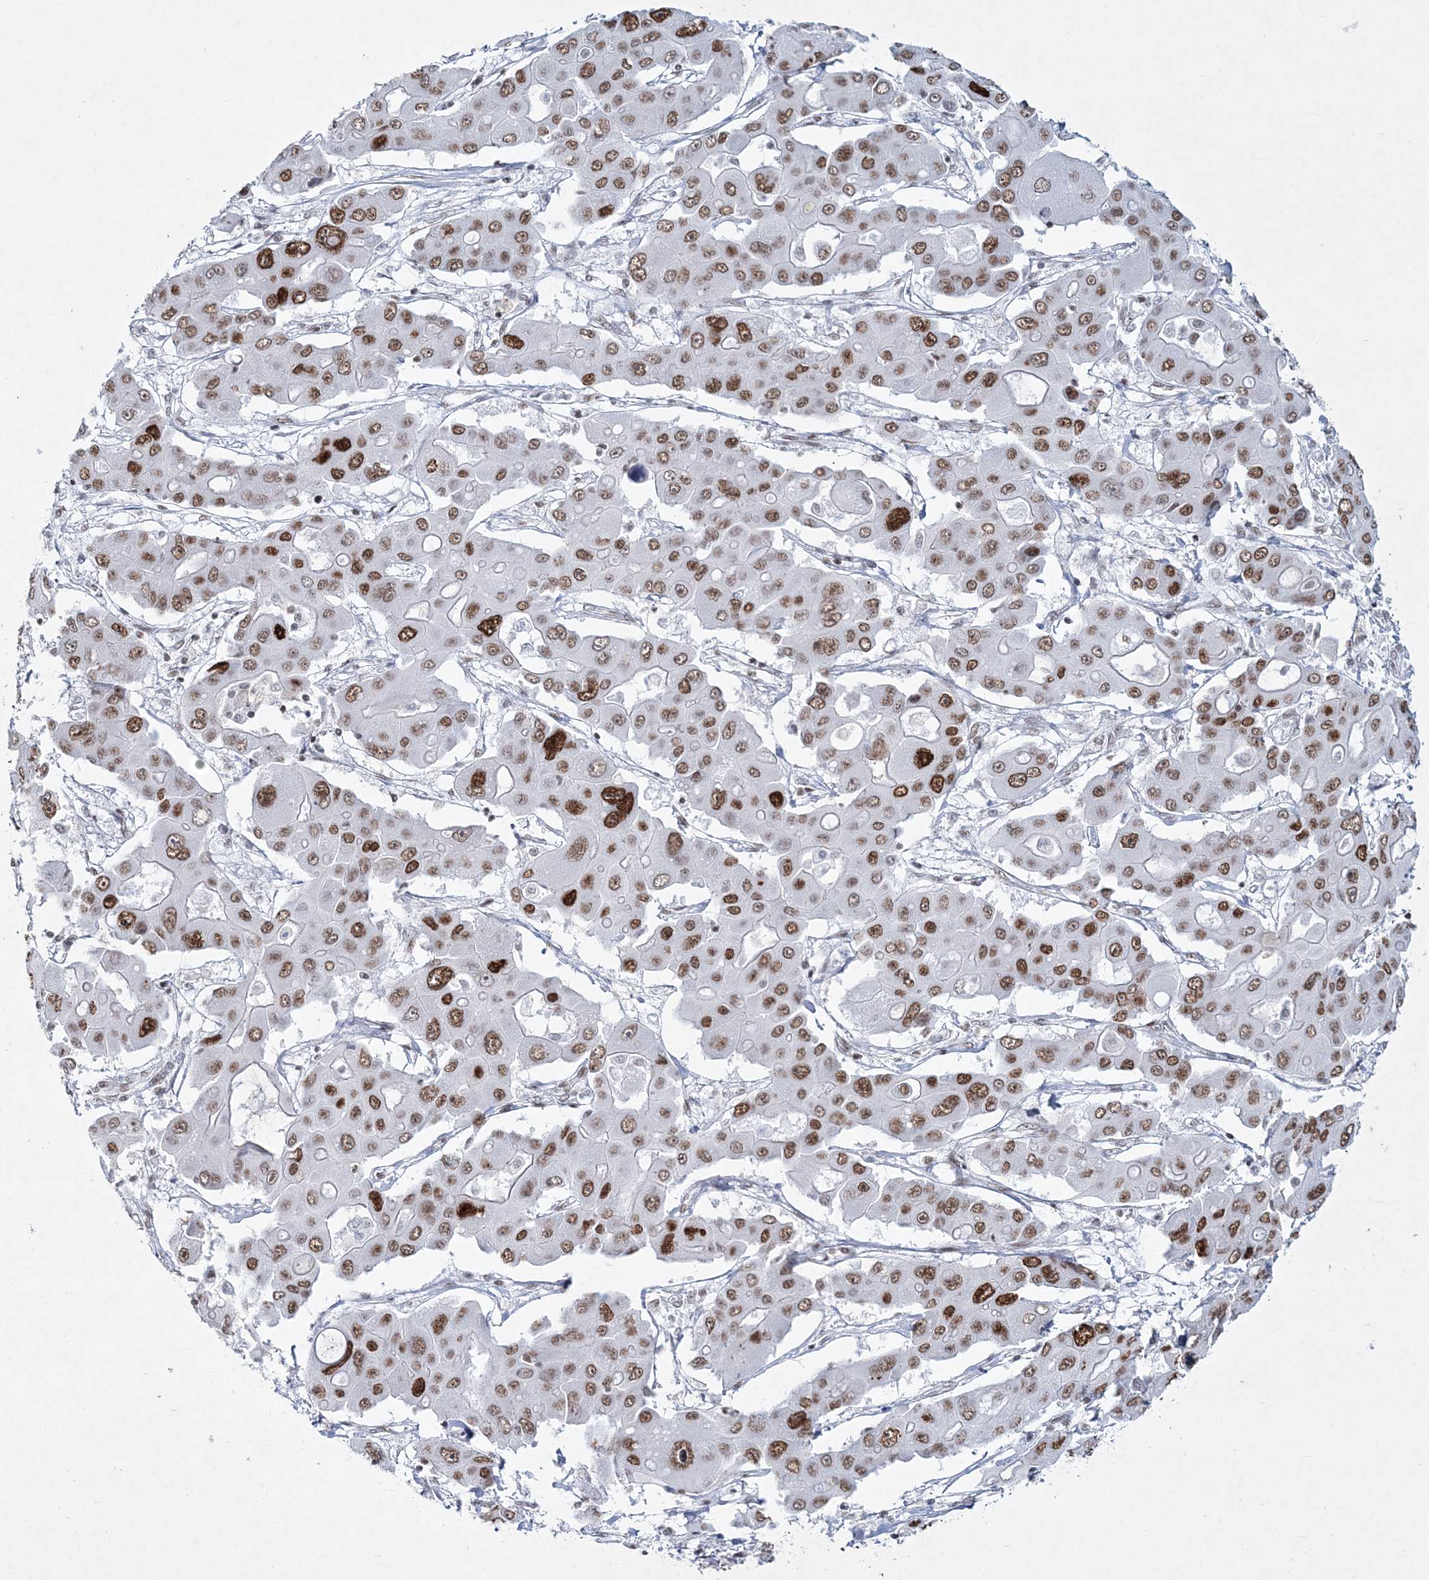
{"staining": {"intensity": "moderate", "quantity": ">75%", "location": "nuclear"}, "tissue": "liver cancer", "cell_type": "Tumor cells", "image_type": "cancer", "snomed": [{"axis": "morphology", "description": "Cholangiocarcinoma"}, {"axis": "topography", "description": "Liver"}], "caption": "An image of cholangiocarcinoma (liver) stained for a protein displays moderate nuclear brown staining in tumor cells.", "gene": "LRRFIP2", "patient": {"sex": "male", "age": 67}}